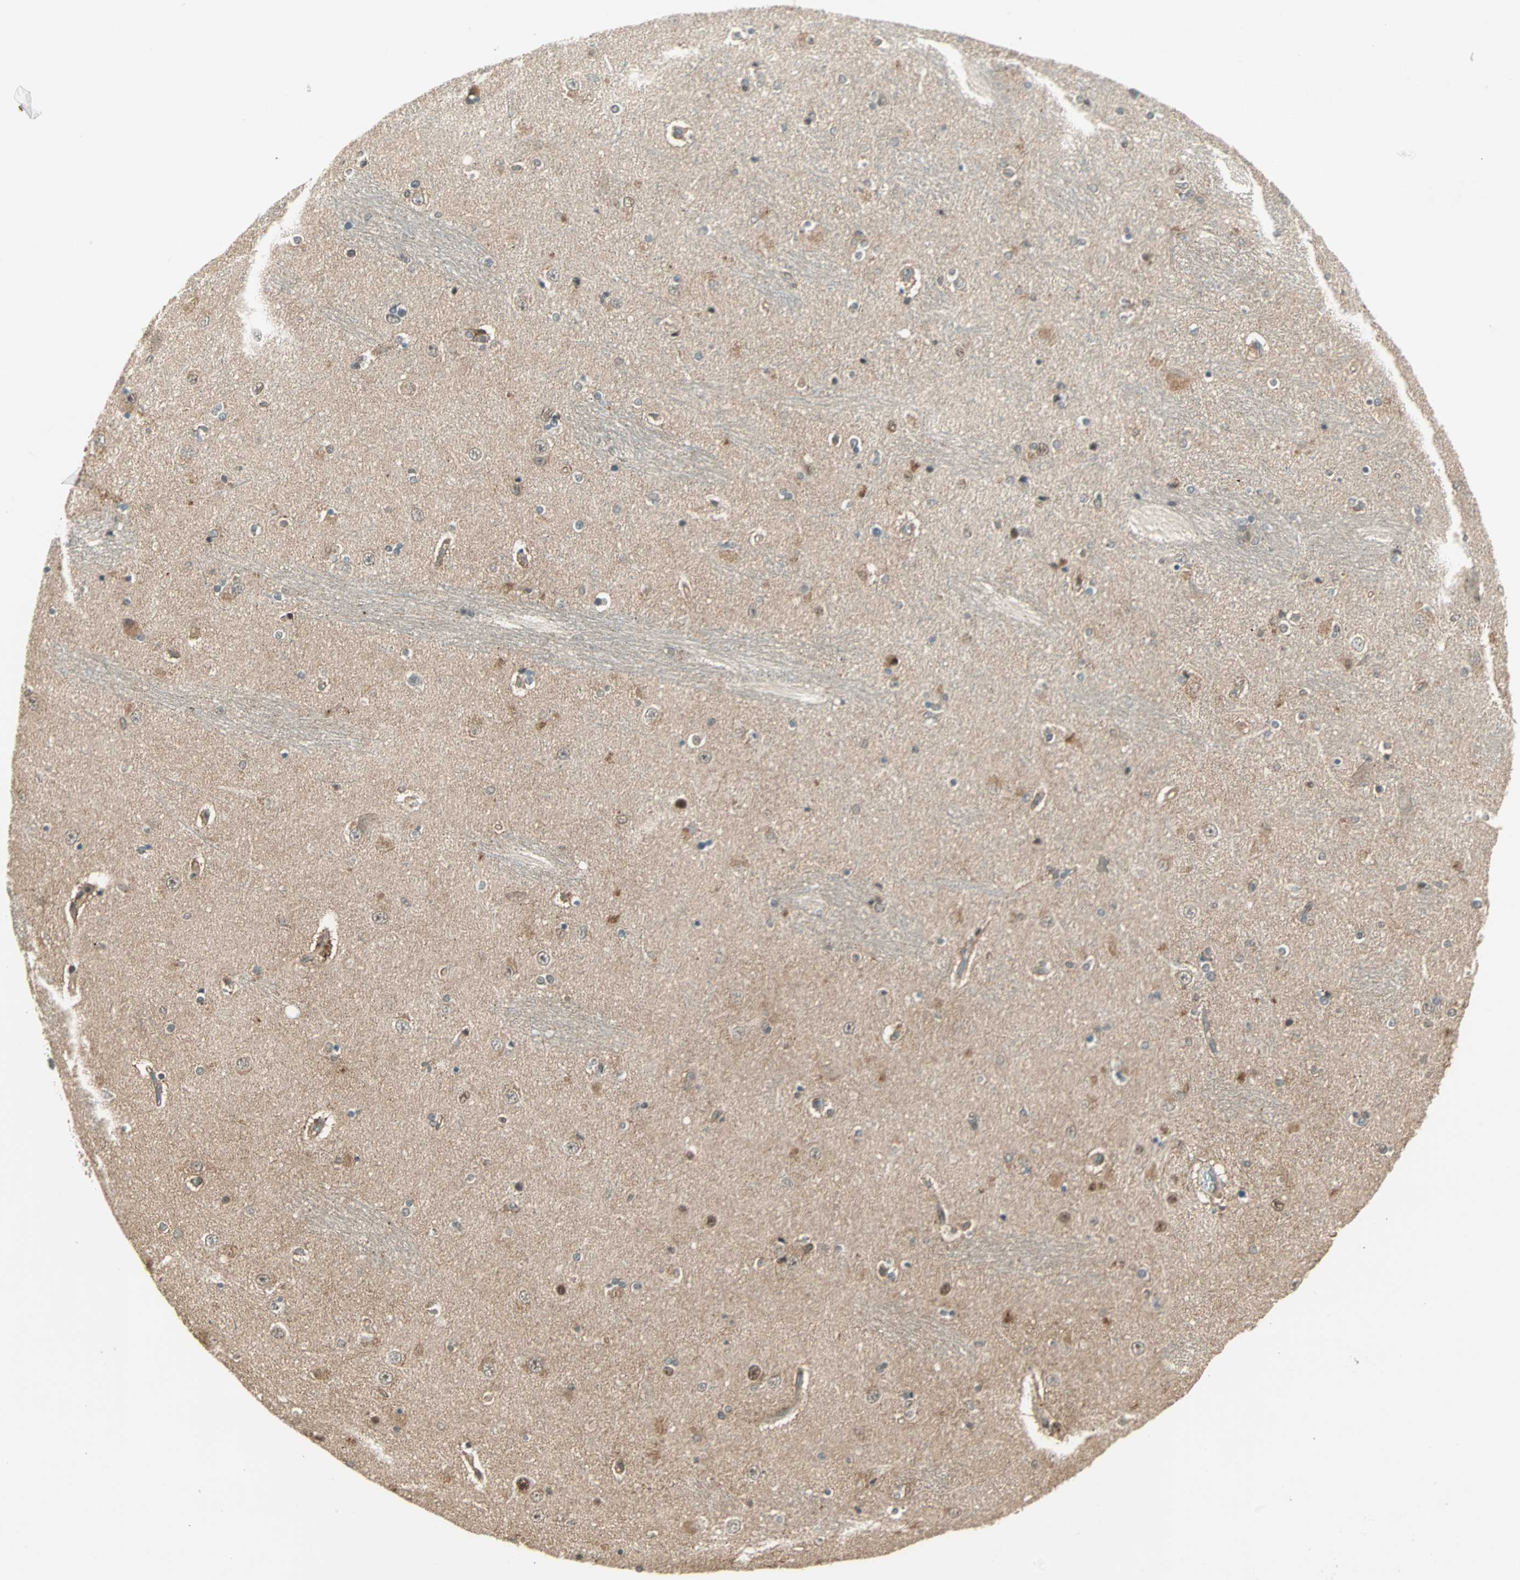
{"staining": {"intensity": "moderate", "quantity": "<25%", "location": "nuclear"}, "tissue": "hippocampus", "cell_type": "Glial cells", "image_type": "normal", "snomed": [{"axis": "morphology", "description": "Normal tissue, NOS"}, {"axis": "topography", "description": "Hippocampus"}], "caption": "Protein analysis of normal hippocampus displays moderate nuclear staining in approximately <25% of glial cells. (Brightfield microscopy of DAB IHC at high magnification).", "gene": "ZNF701", "patient": {"sex": "female", "age": 54}}